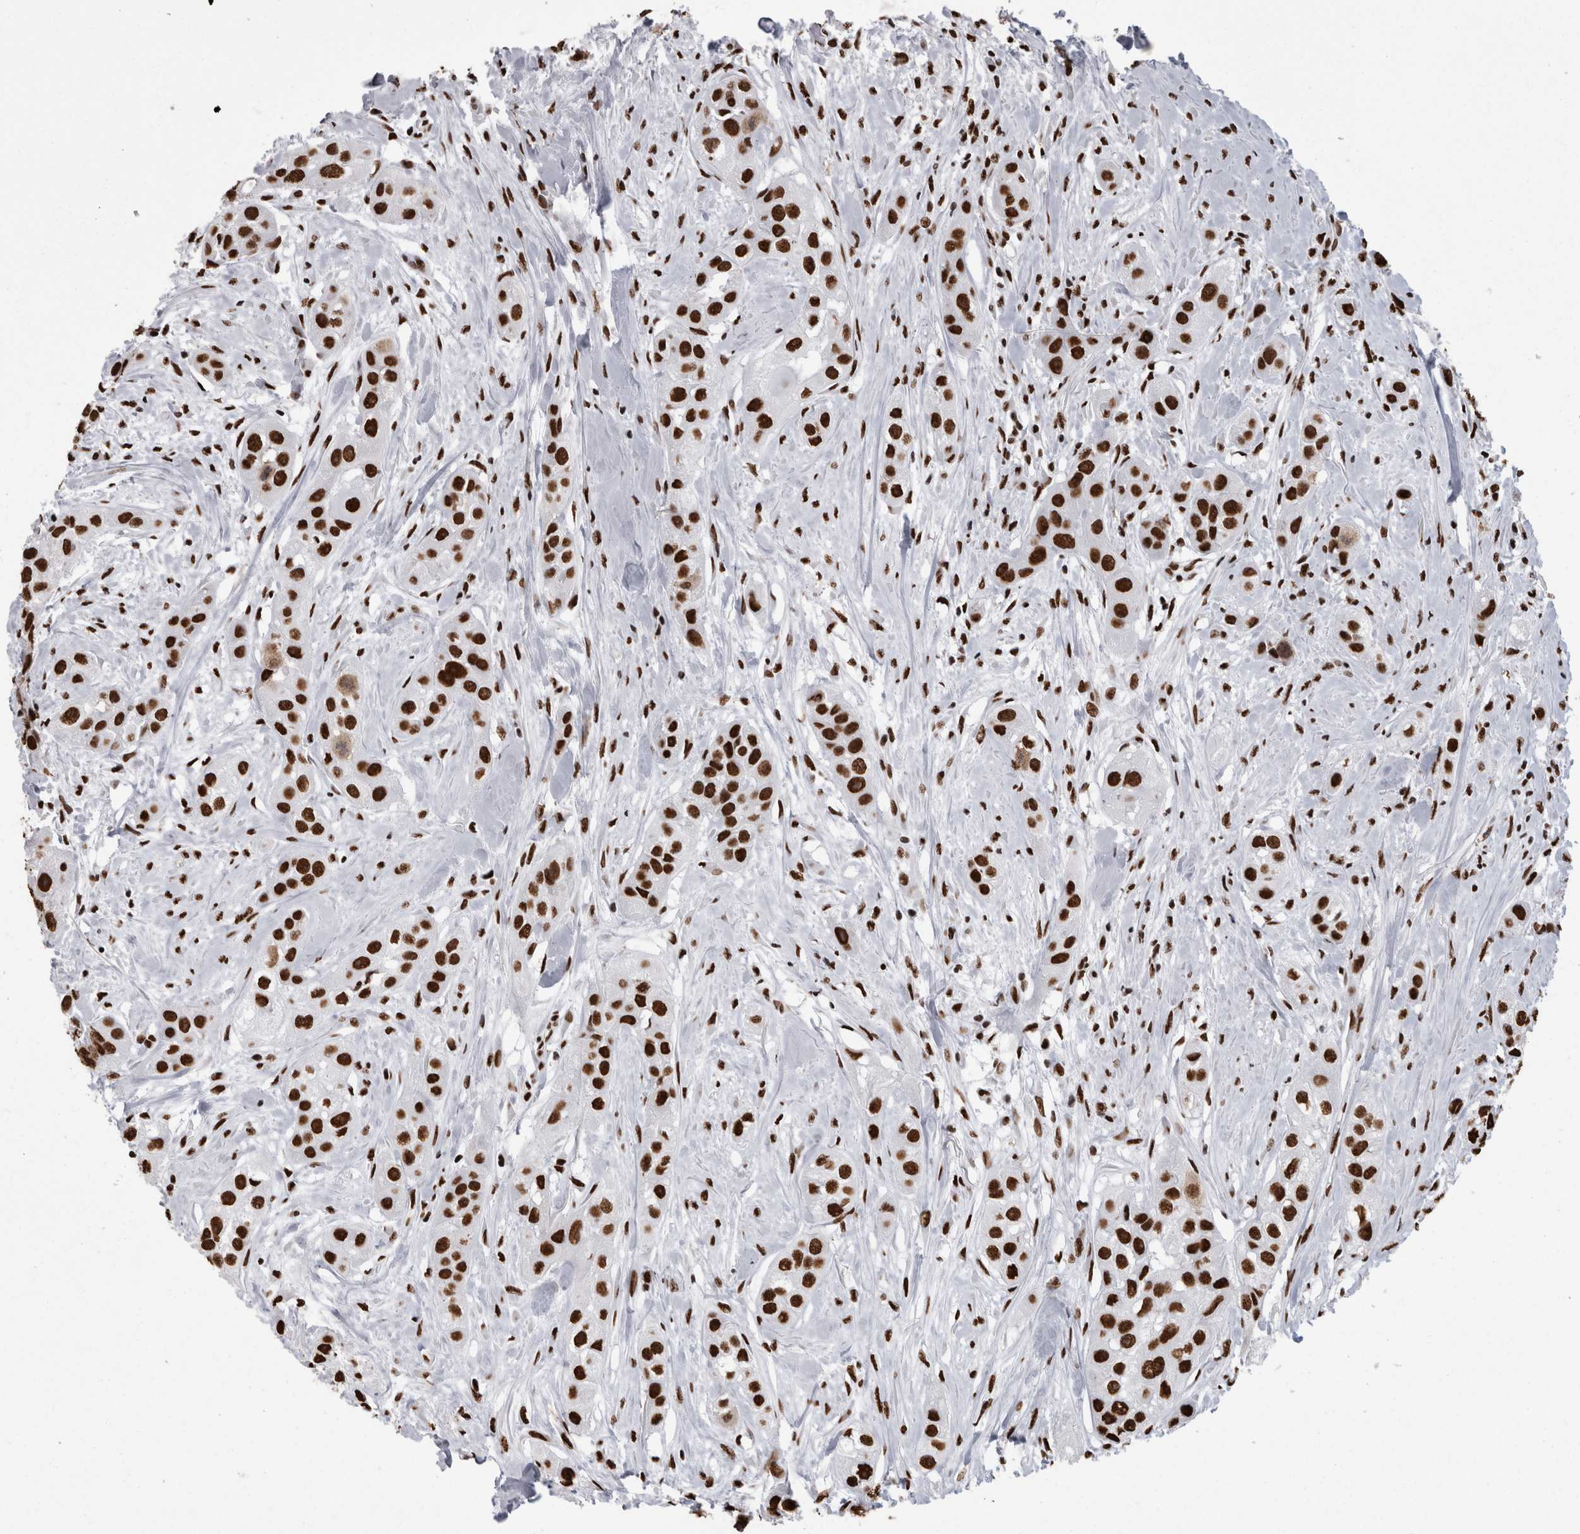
{"staining": {"intensity": "strong", "quantity": ">75%", "location": "nuclear"}, "tissue": "head and neck cancer", "cell_type": "Tumor cells", "image_type": "cancer", "snomed": [{"axis": "morphology", "description": "Normal tissue, NOS"}, {"axis": "morphology", "description": "Squamous cell carcinoma, NOS"}, {"axis": "topography", "description": "Skeletal muscle"}, {"axis": "topography", "description": "Head-Neck"}], "caption": "Immunohistochemistry histopathology image of head and neck cancer (squamous cell carcinoma) stained for a protein (brown), which shows high levels of strong nuclear positivity in about >75% of tumor cells.", "gene": "HNRNPM", "patient": {"sex": "male", "age": 51}}